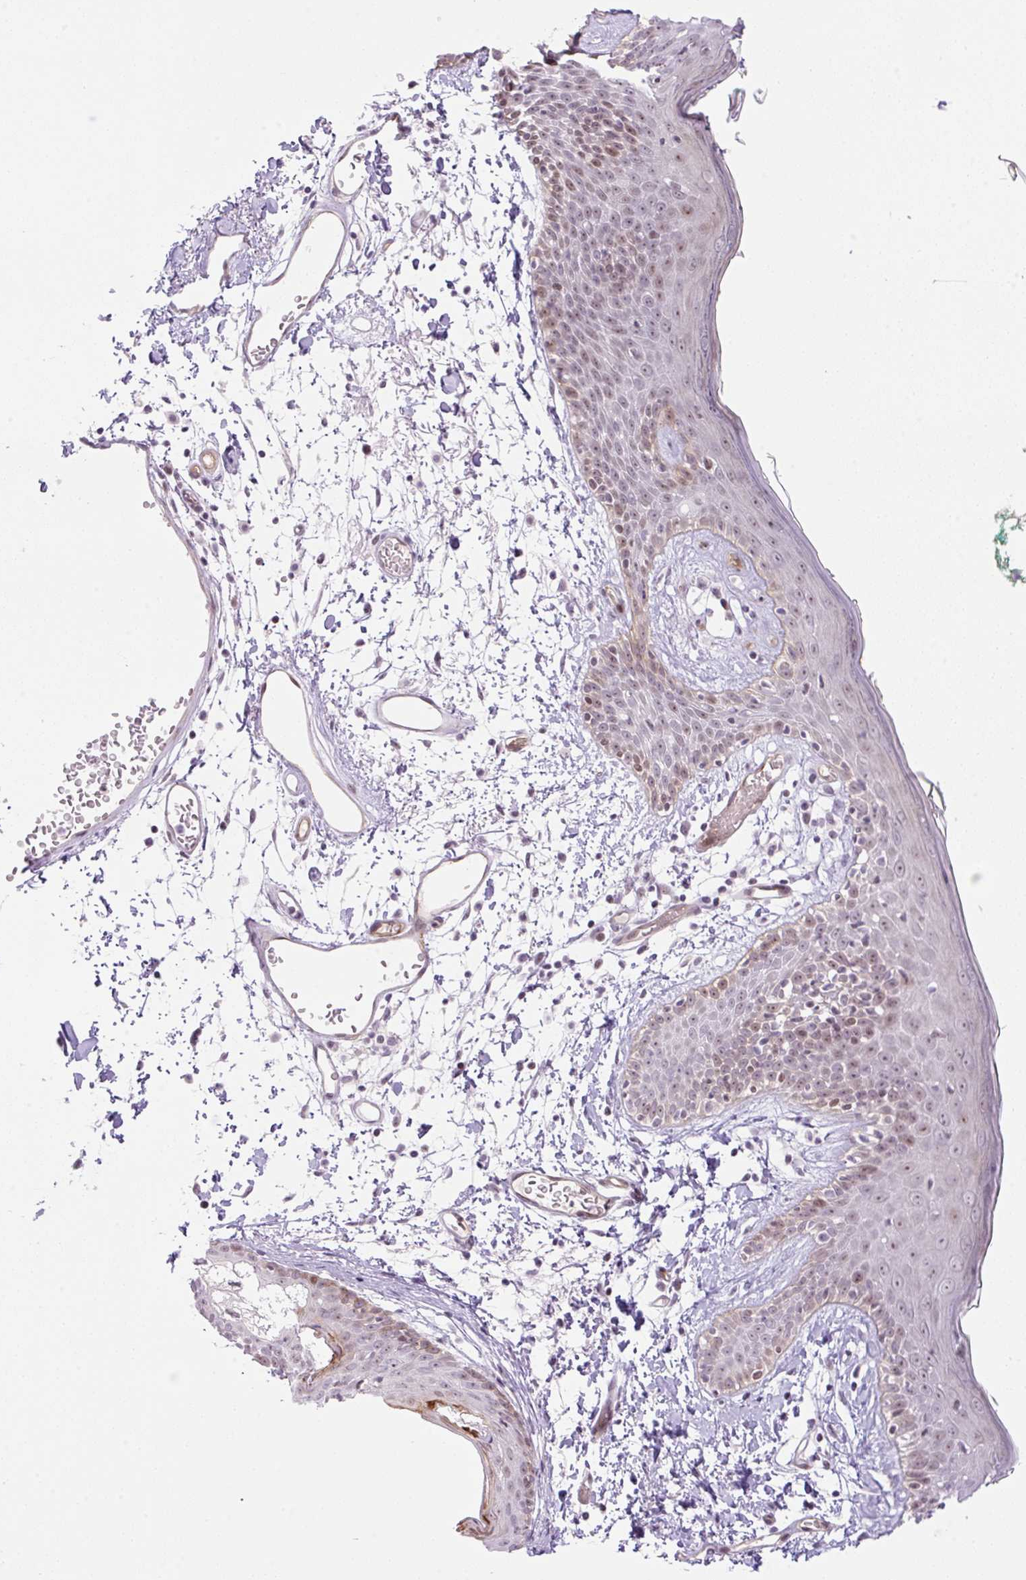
{"staining": {"intensity": "weak", "quantity": "25%-75%", "location": "nuclear"}, "tissue": "skin", "cell_type": "Fibroblasts", "image_type": "normal", "snomed": [{"axis": "morphology", "description": "Normal tissue, NOS"}, {"axis": "topography", "description": "Skin"}], "caption": "Benign skin exhibits weak nuclear staining in about 25%-75% of fibroblasts, visualized by immunohistochemistry. (IHC, brightfield microscopy, high magnification).", "gene": "ENSG00000268750", "patient": {"sex": "male", "age": 79}}